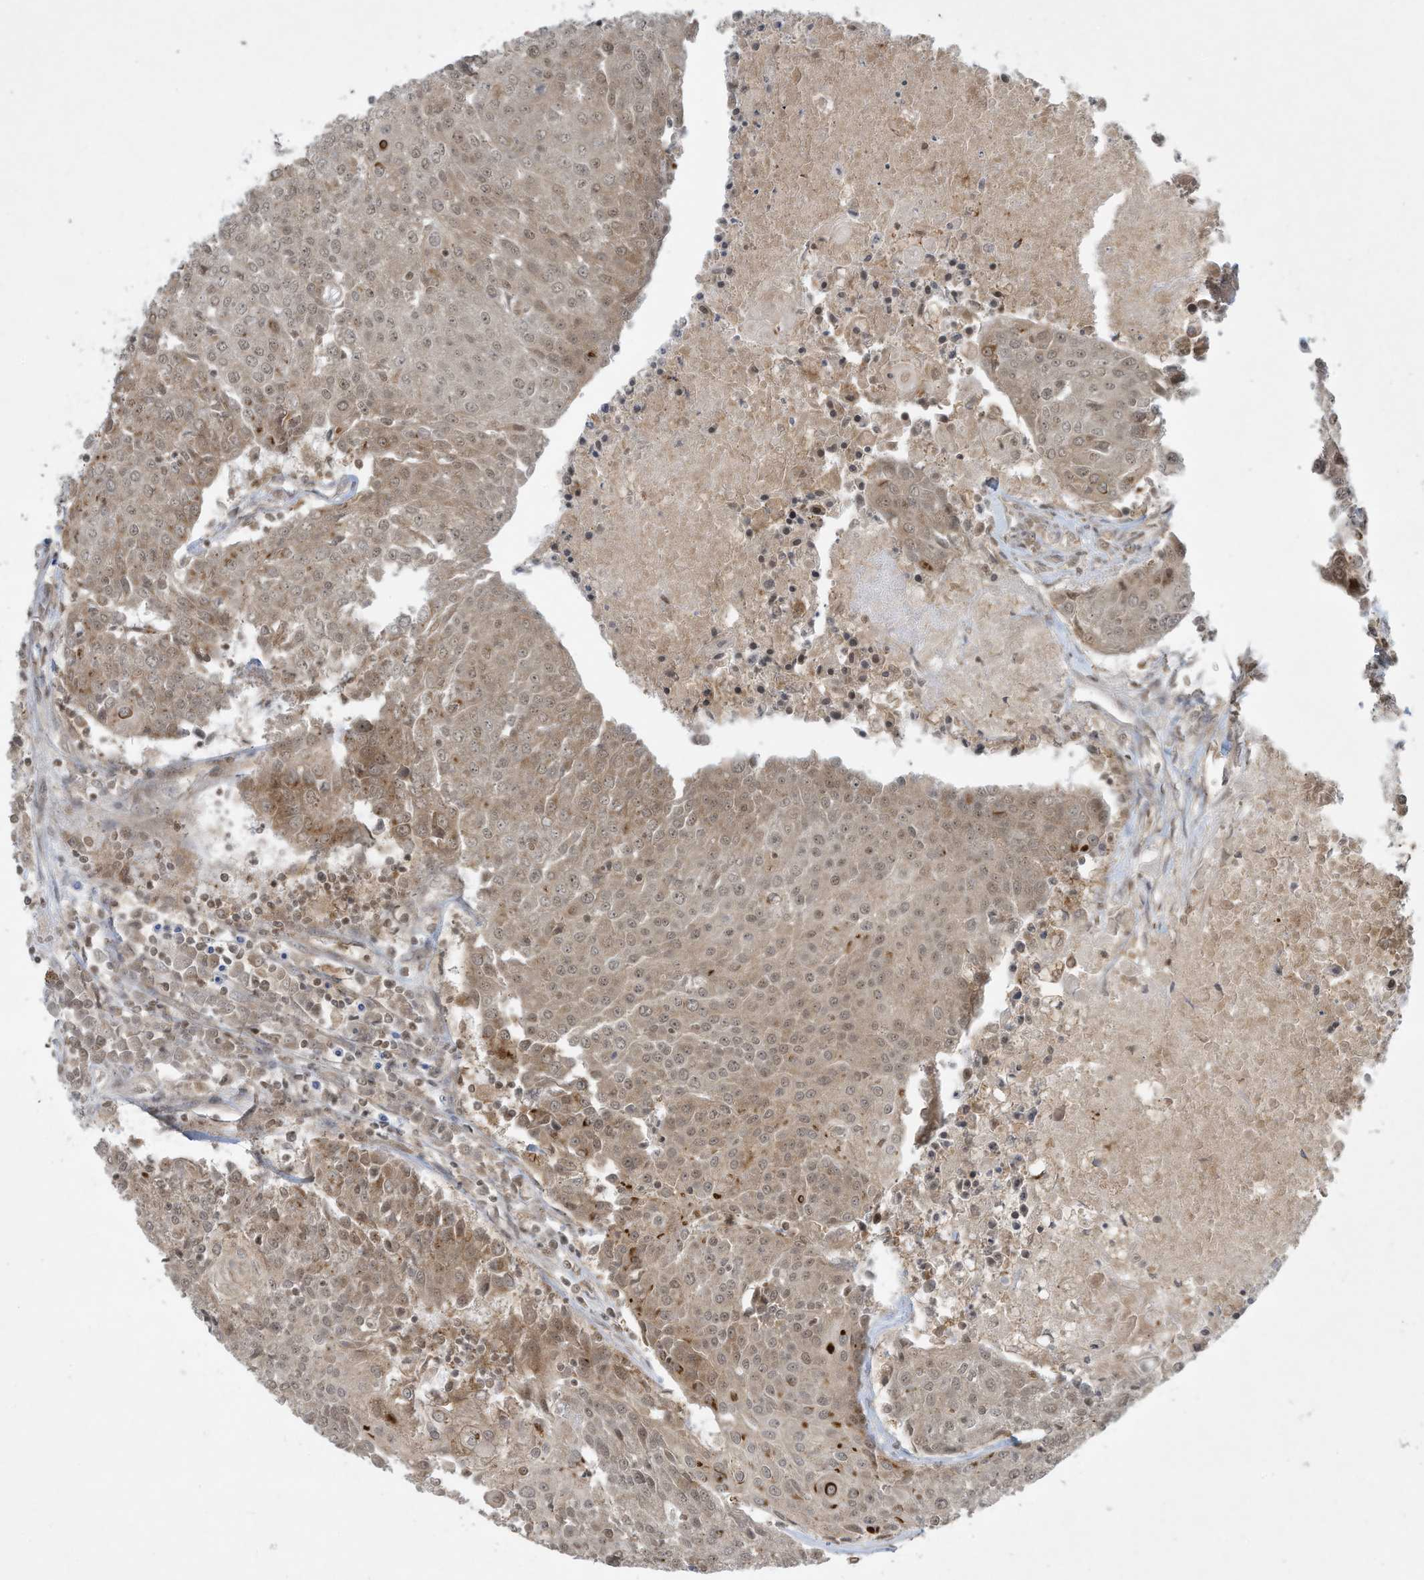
{"staining": {"intensity": "weak", "quantity": ">75%", "location": "cytoplasmic/membranous,nuclear"}, "tissue": "urothelial cancer", "cell_type": "Tumor cells", "image_type": "cancer", "snomed": [{"axis": "morphology", "description": "Urothelial carcinoma, High grade"}, {"axis": "topography", "description": "Urinary bladder"}], "caption": "Immunohistochemistry (IHC) image of human high-grade urothelial carcinoma stained for a protein (brown), which displays low levels of weak cytoplasmic/membranous and nuclear expression in about >75% of tumor cells.", "gene": "CERT1", "patient": {"sex": "female", "age": 85}}